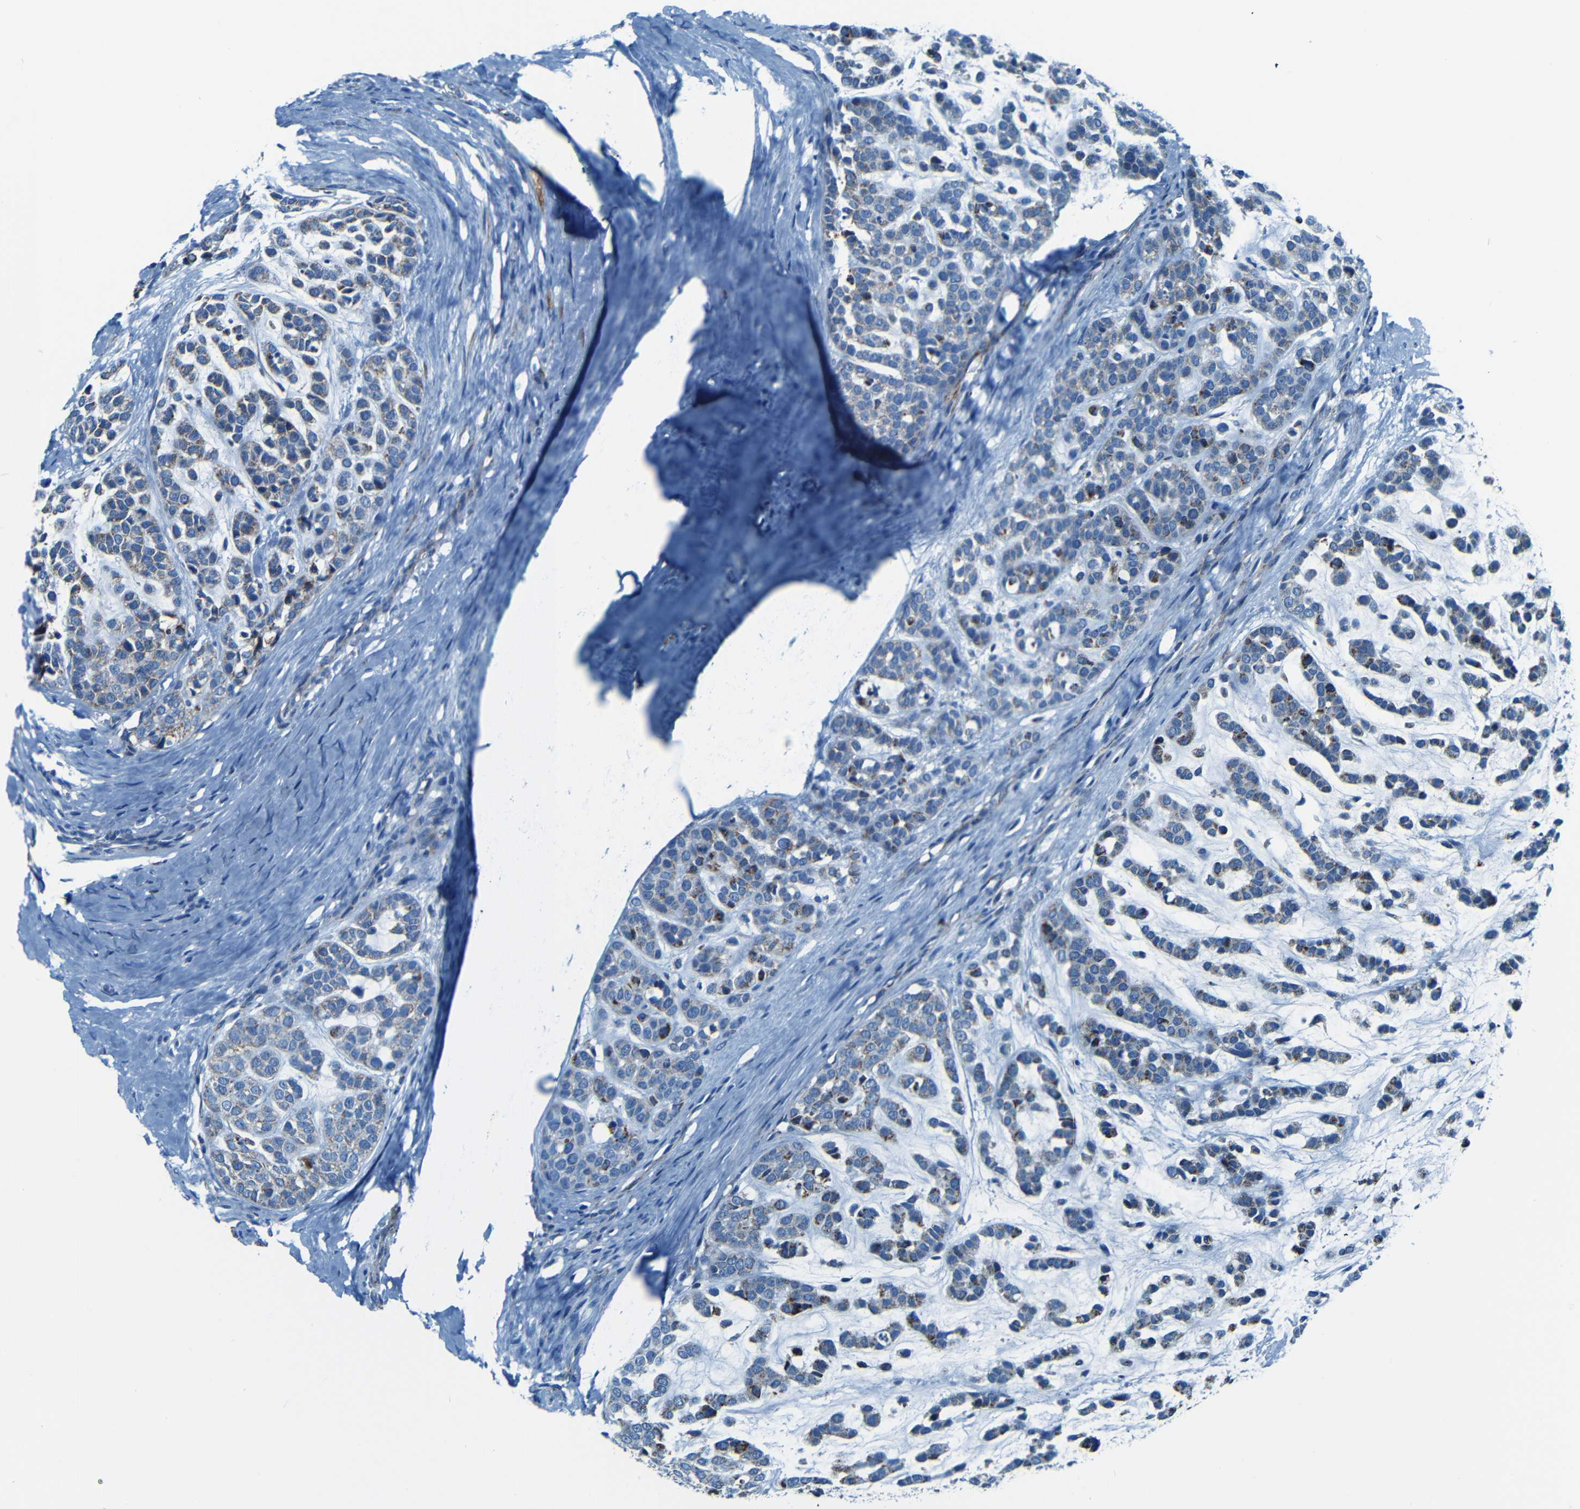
{"staining": {"intensity": "moderate", "quantity": "<25%", "location": "cytoplasmic/membranous"}, "tissue": "head and neck cancer", "cell_type": "Tumor cells", "image_type": "cancer", "snomed": [{"axis": "morphology", "description": "Adenocarcinoma, NOS"}, {"axis": "morphology", "description": "Adenoma, NOS"}, {"axis": "topography", "description": "Head-Neck"}], "caption": "Human head and neck cancer stained with a protein marker exhibits moderate staining in tumor cells.", "gene": "WSCD2", "patient": {"sex": "female", "age": 55}}